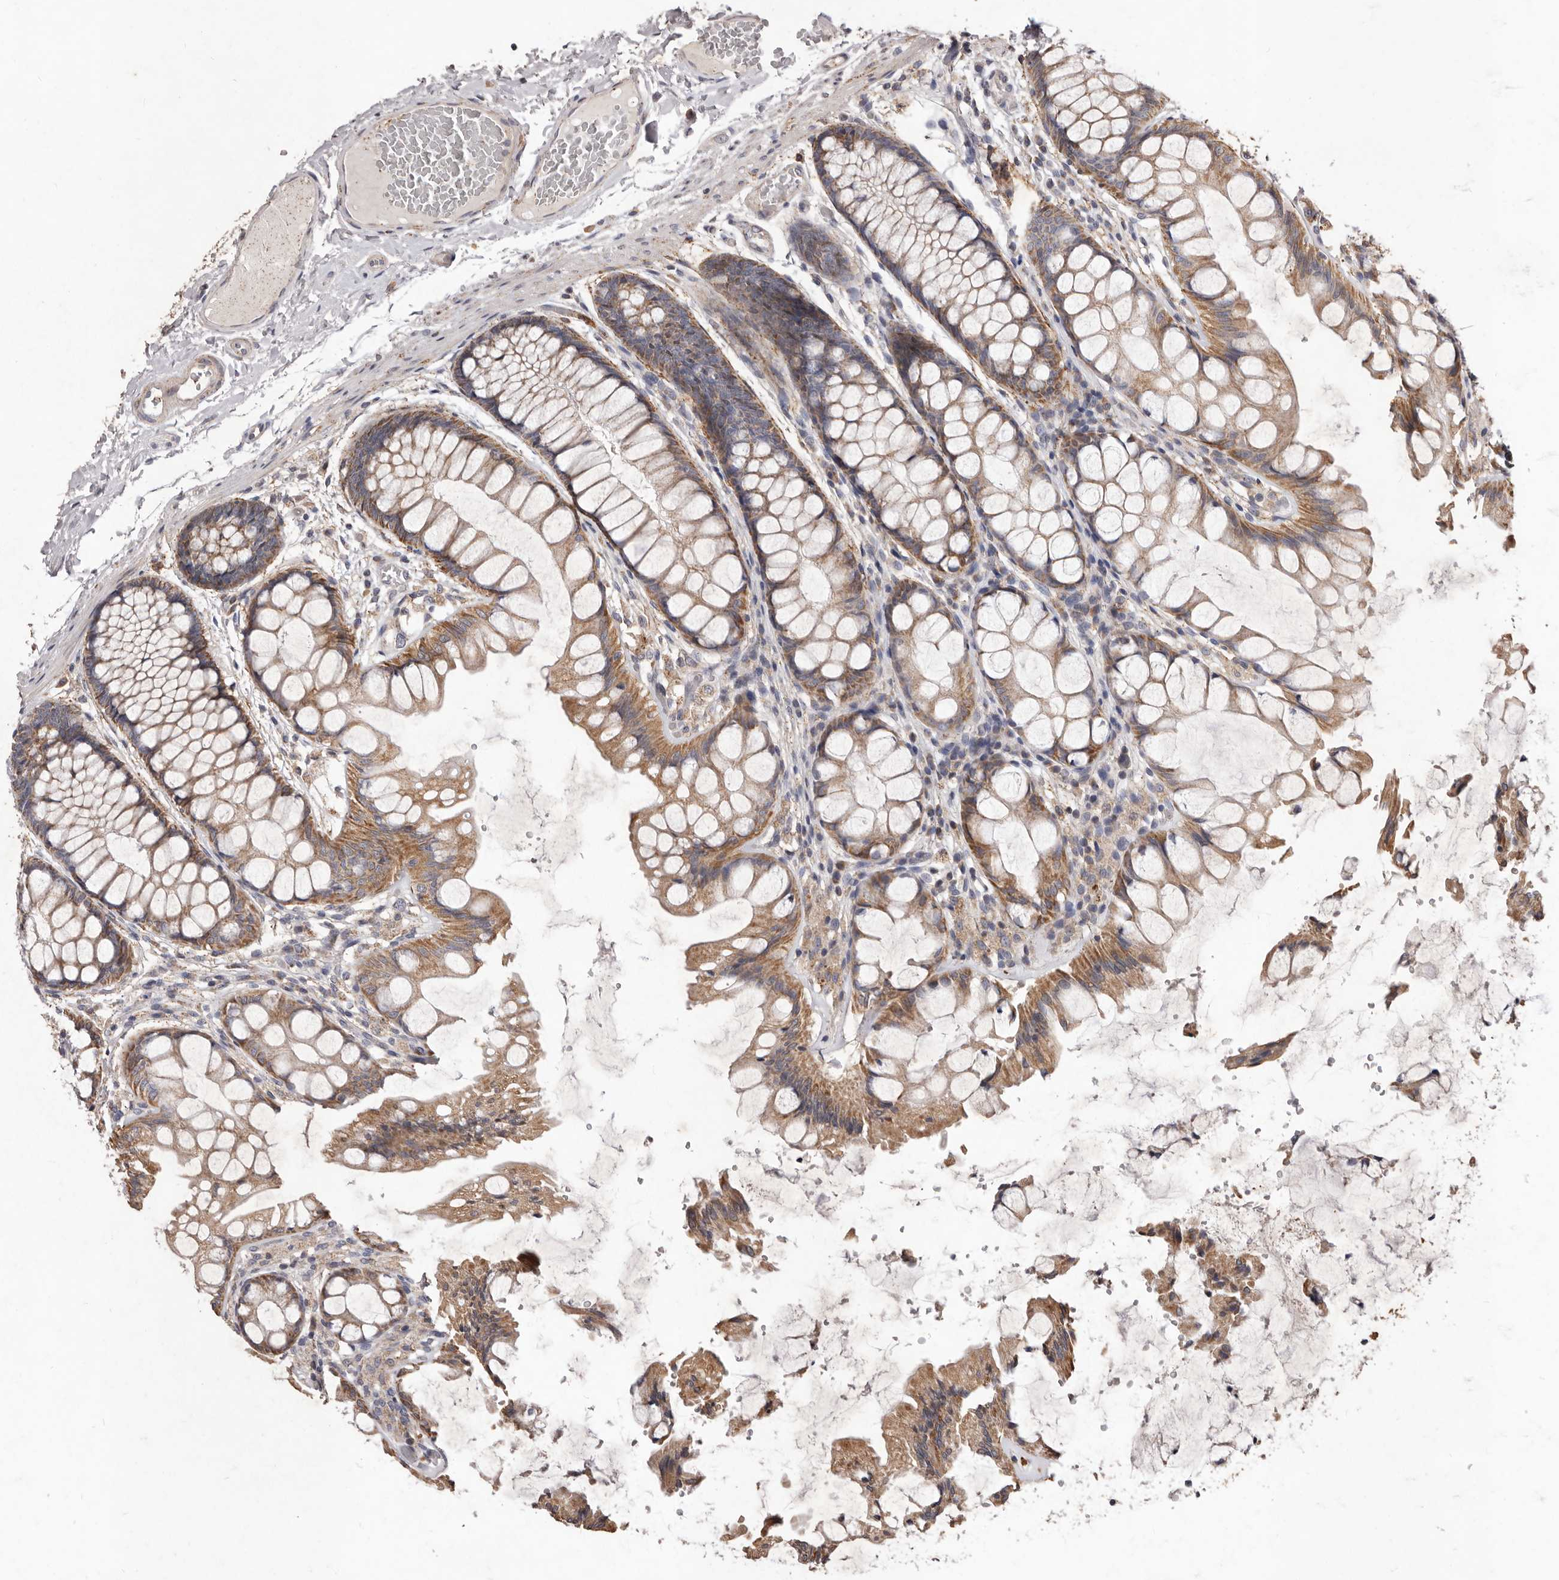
{"staining": {"intensity": "weak", "quantity": ">75%", "location": "cytoplasmic/membranous"}, "tissue": "colon", "cell_type": "Endothelial cells", "image_type": "normal", "snomed": [{"axis": "morphology", "description": "Normal tissue, NOS"}, {"axis": "topography", "description": "Colon"}], "caption": "Weak cytoplasmic/membranous positivity for a protein is appreciated in approximately >75% of endothelial cells of benign colon using IHC.", "gene": "CXCL14", "patient": {"sex": "male", "age": 47}}